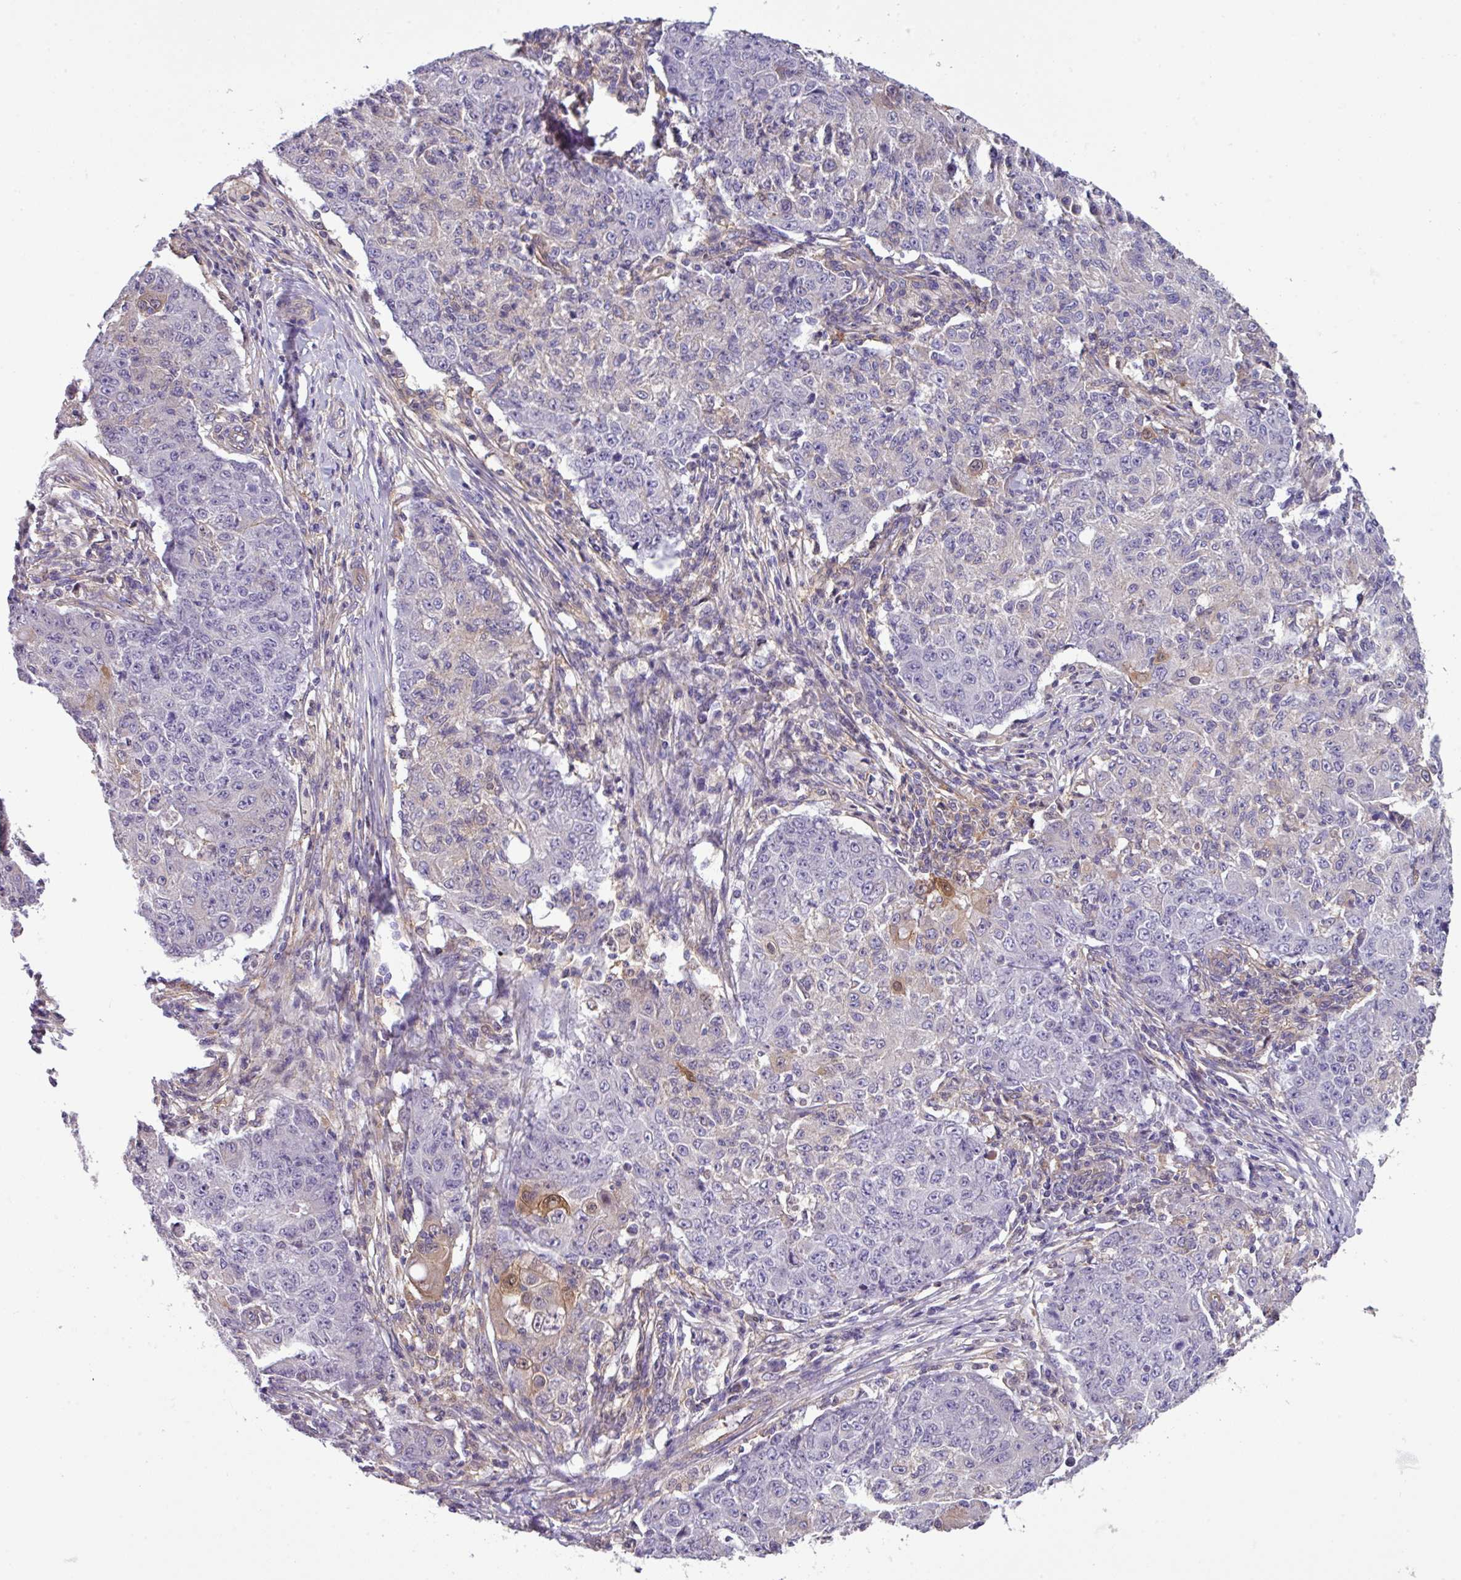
{"staining": {"intensity": "negative", "quantity": "none", "location": "none"}, "tissue": "ovarian cancer", "cell_type": "Tumor cells", "image_type": "cancer", "snomed": [{"axis": "morphology", "description": "Carcinoma, endometroid"}, {"axis": "topography", "description": "Ovary"}], "caption": "A histopathology image of human ovarian endometroid carcinoma is negative for staining in tumor cells. Brightfield microscopy of immunohistochemistry (IHC) stained with DAB (brown) and hematoxylin (blue), captured at high magnification.", "gene": "SLC23A2", "patient": {"sex": "female", "age": 42}}